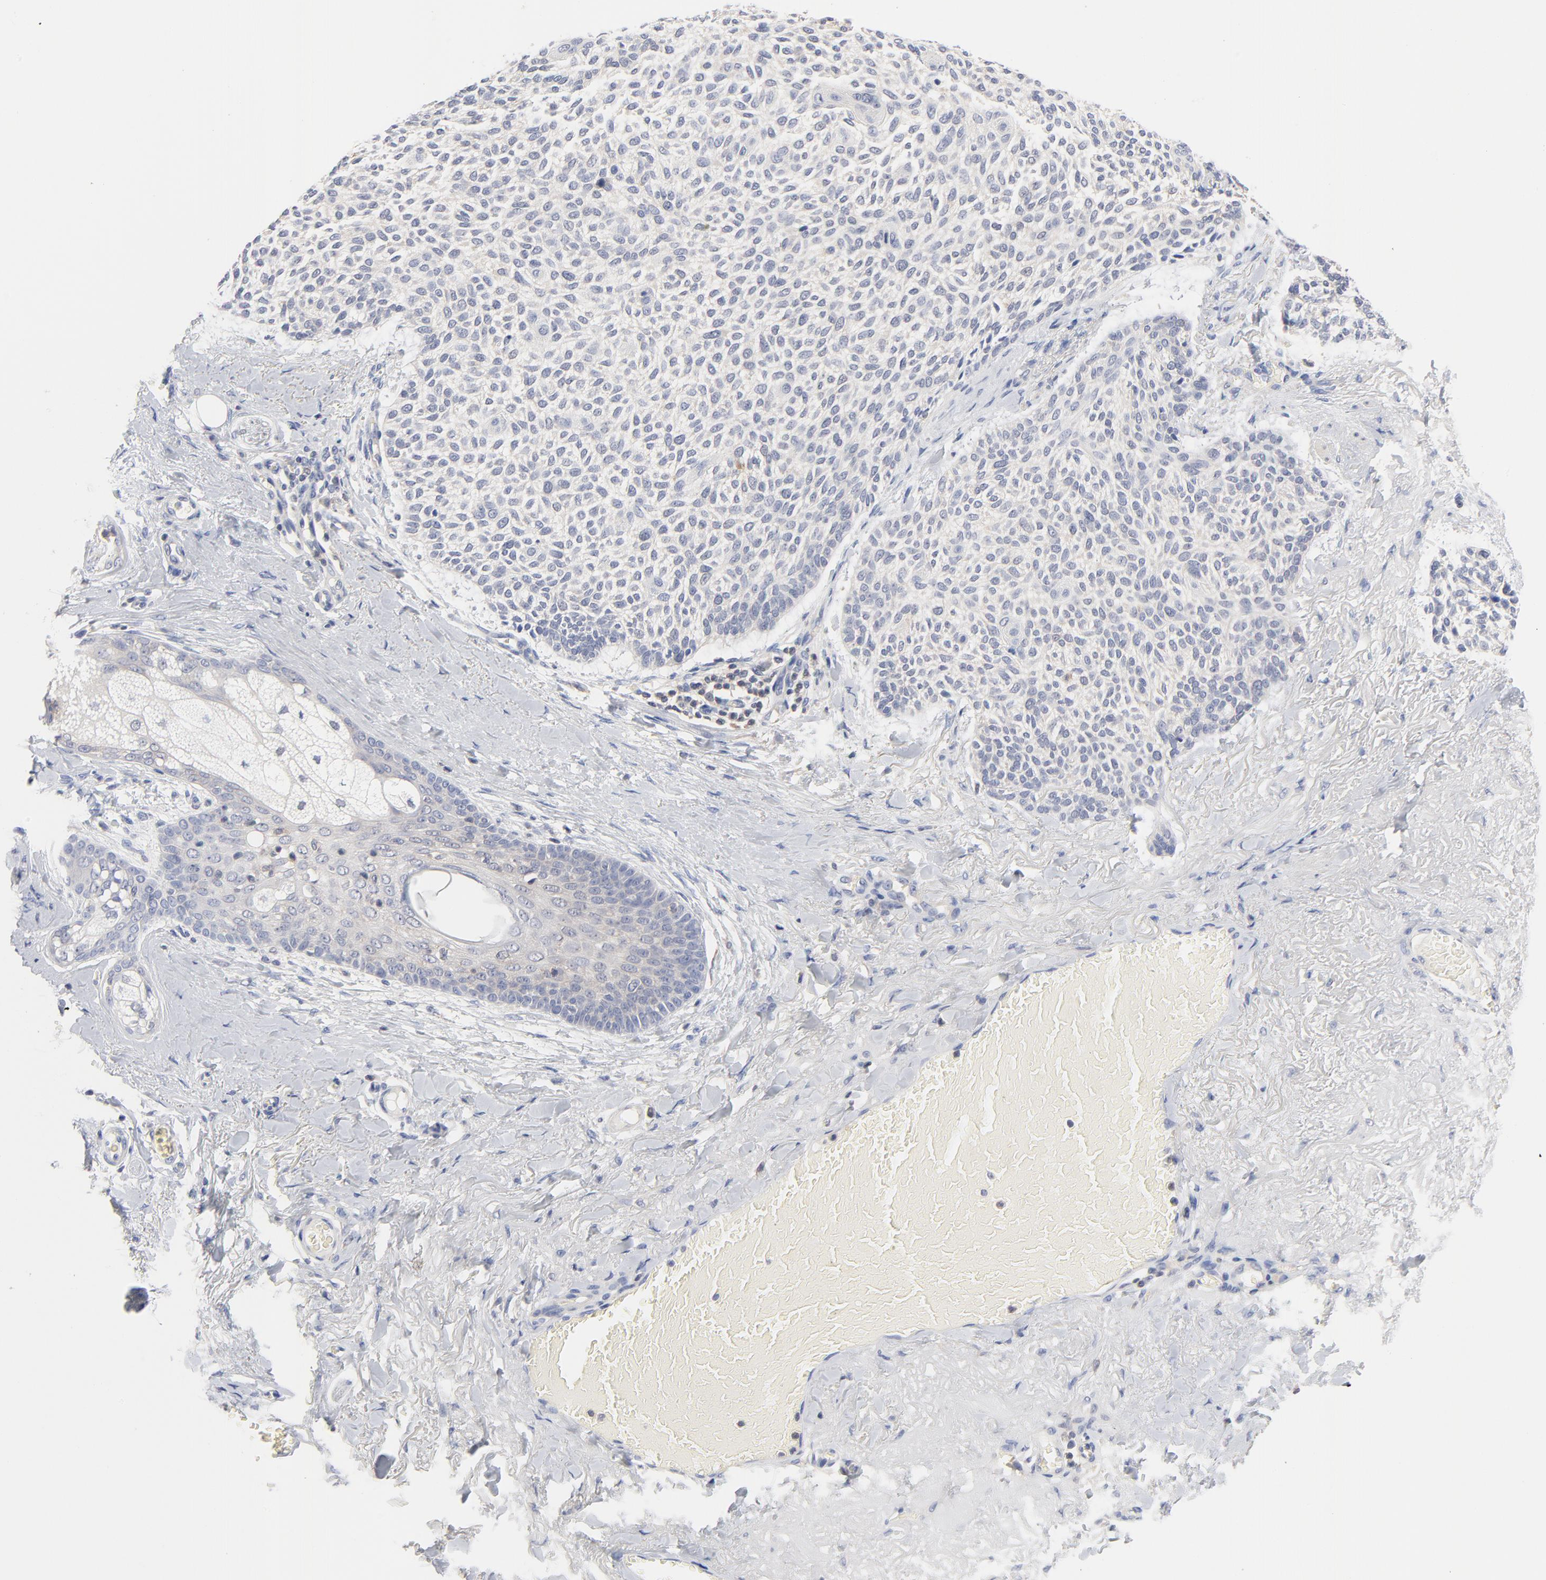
{"staining": {"intensity": "negative", "quantity": "none", "location": "none"}, "tissue": "skin cancer", "cell_type": "Tumor cells", "image_type": "cancer", "snomed": [{"axis": "morphology", "description": "Normal tissue, NOS"}, {"axis": "morphology", "description": "Basal cell carcinoma"}, {"axis": "topography", "description": "Skin"}], "caption": "The image shows no staining of tumor cells in skin basal cell carcinoma.", "gene": "CAB39L", "patient": {"sex": "female", "age": 70}}